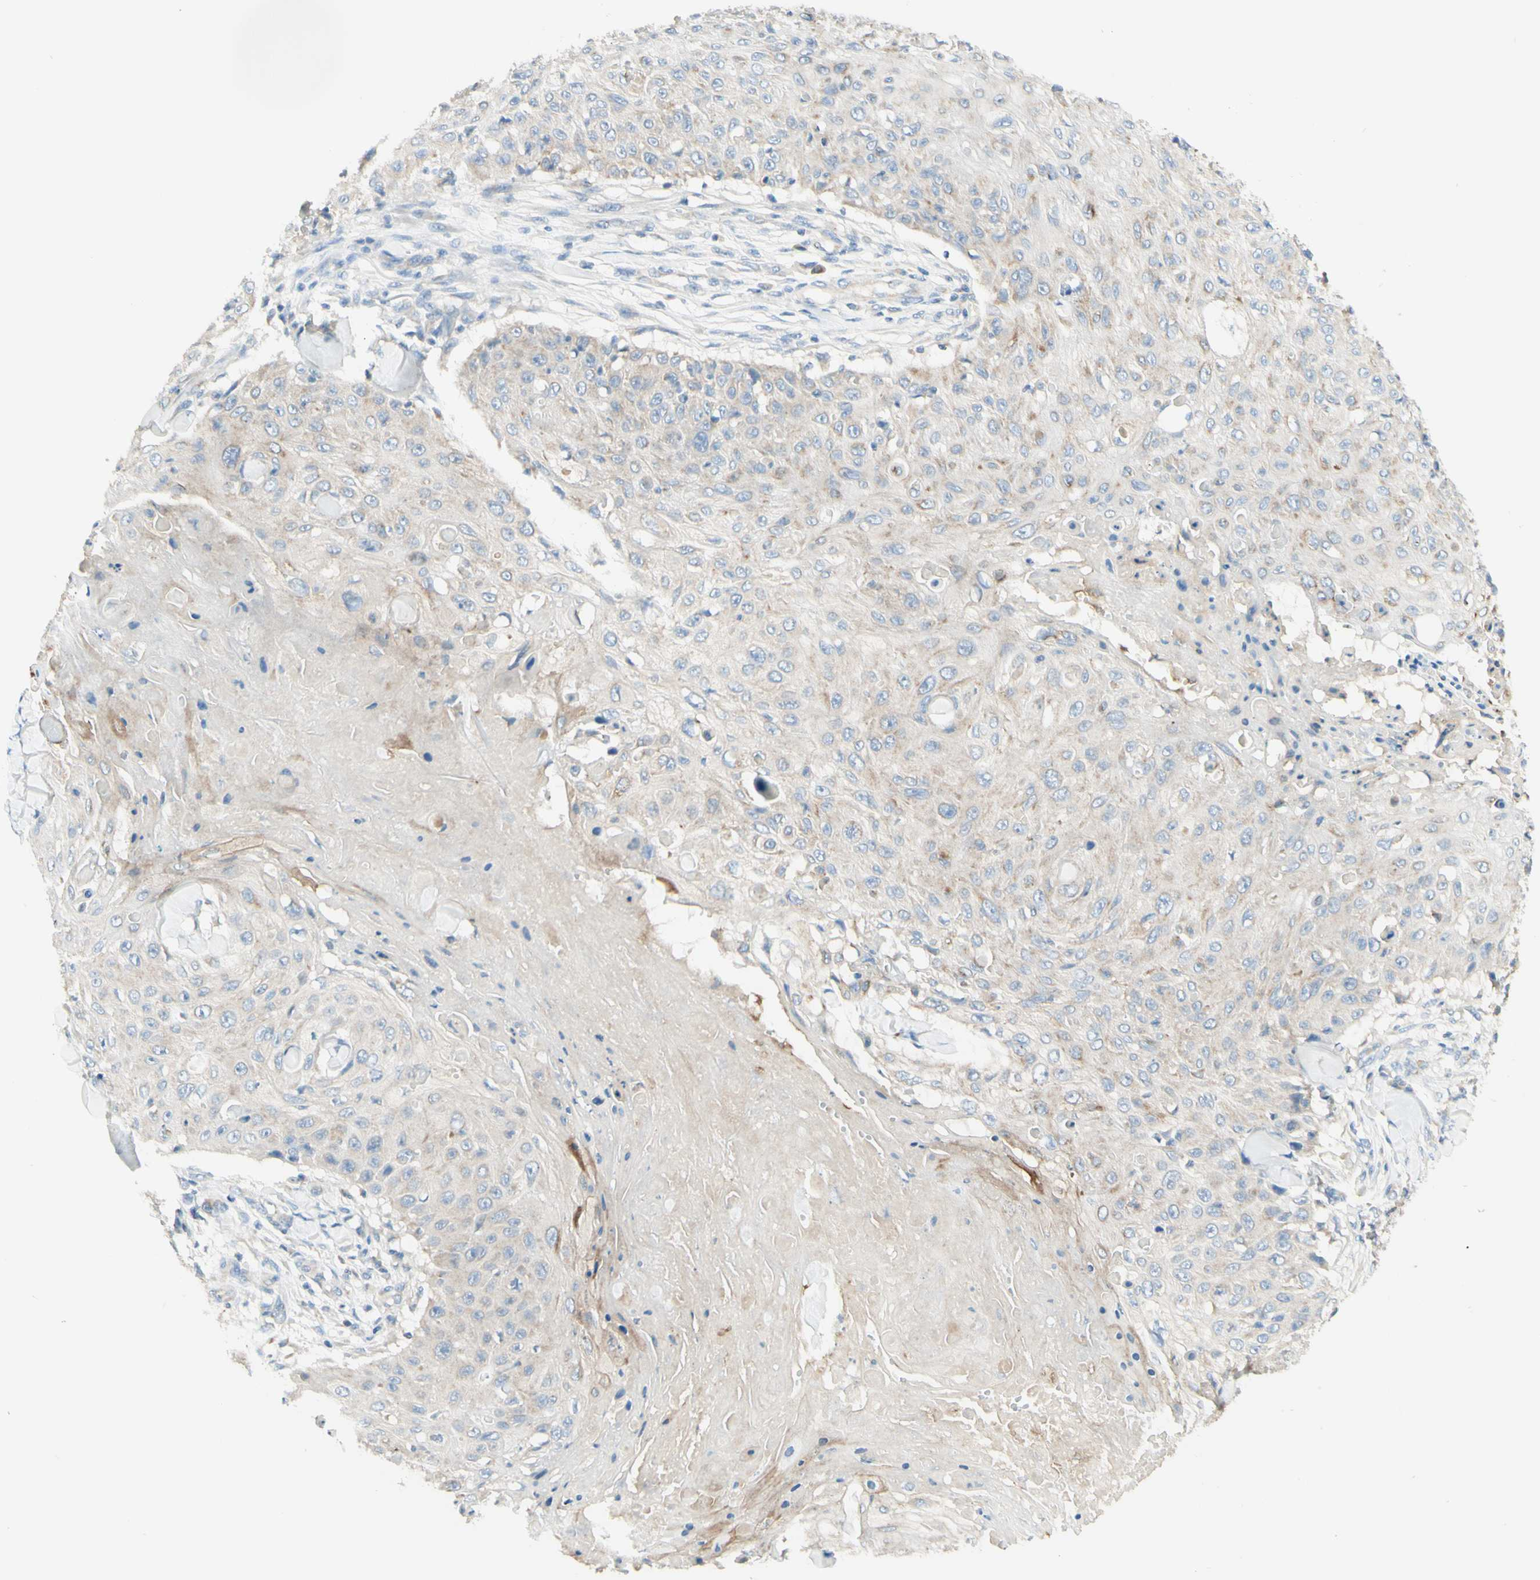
{"staining": {"intensity": "weak", "quantity": "25%-75%", "location": "cytoplasmic/membranous"}, "tissue": "skin cancer", "cell_type": "Tumor cells", "image_type": "cancer", "snomed": [{"axis": "morphology", "description": "Squamous cell carcinoma, NOS"}, {"axis": "topography", "description": "Skin"}], "caption": "Skin squamous cell carcinoma stained with a brown dye shows weak cytoplasmic/membranous positive positivity in approximately 25%-75% of tumor cells.", "gene": "ARMC10", "patient": {"sex": "male", "age": 86}}